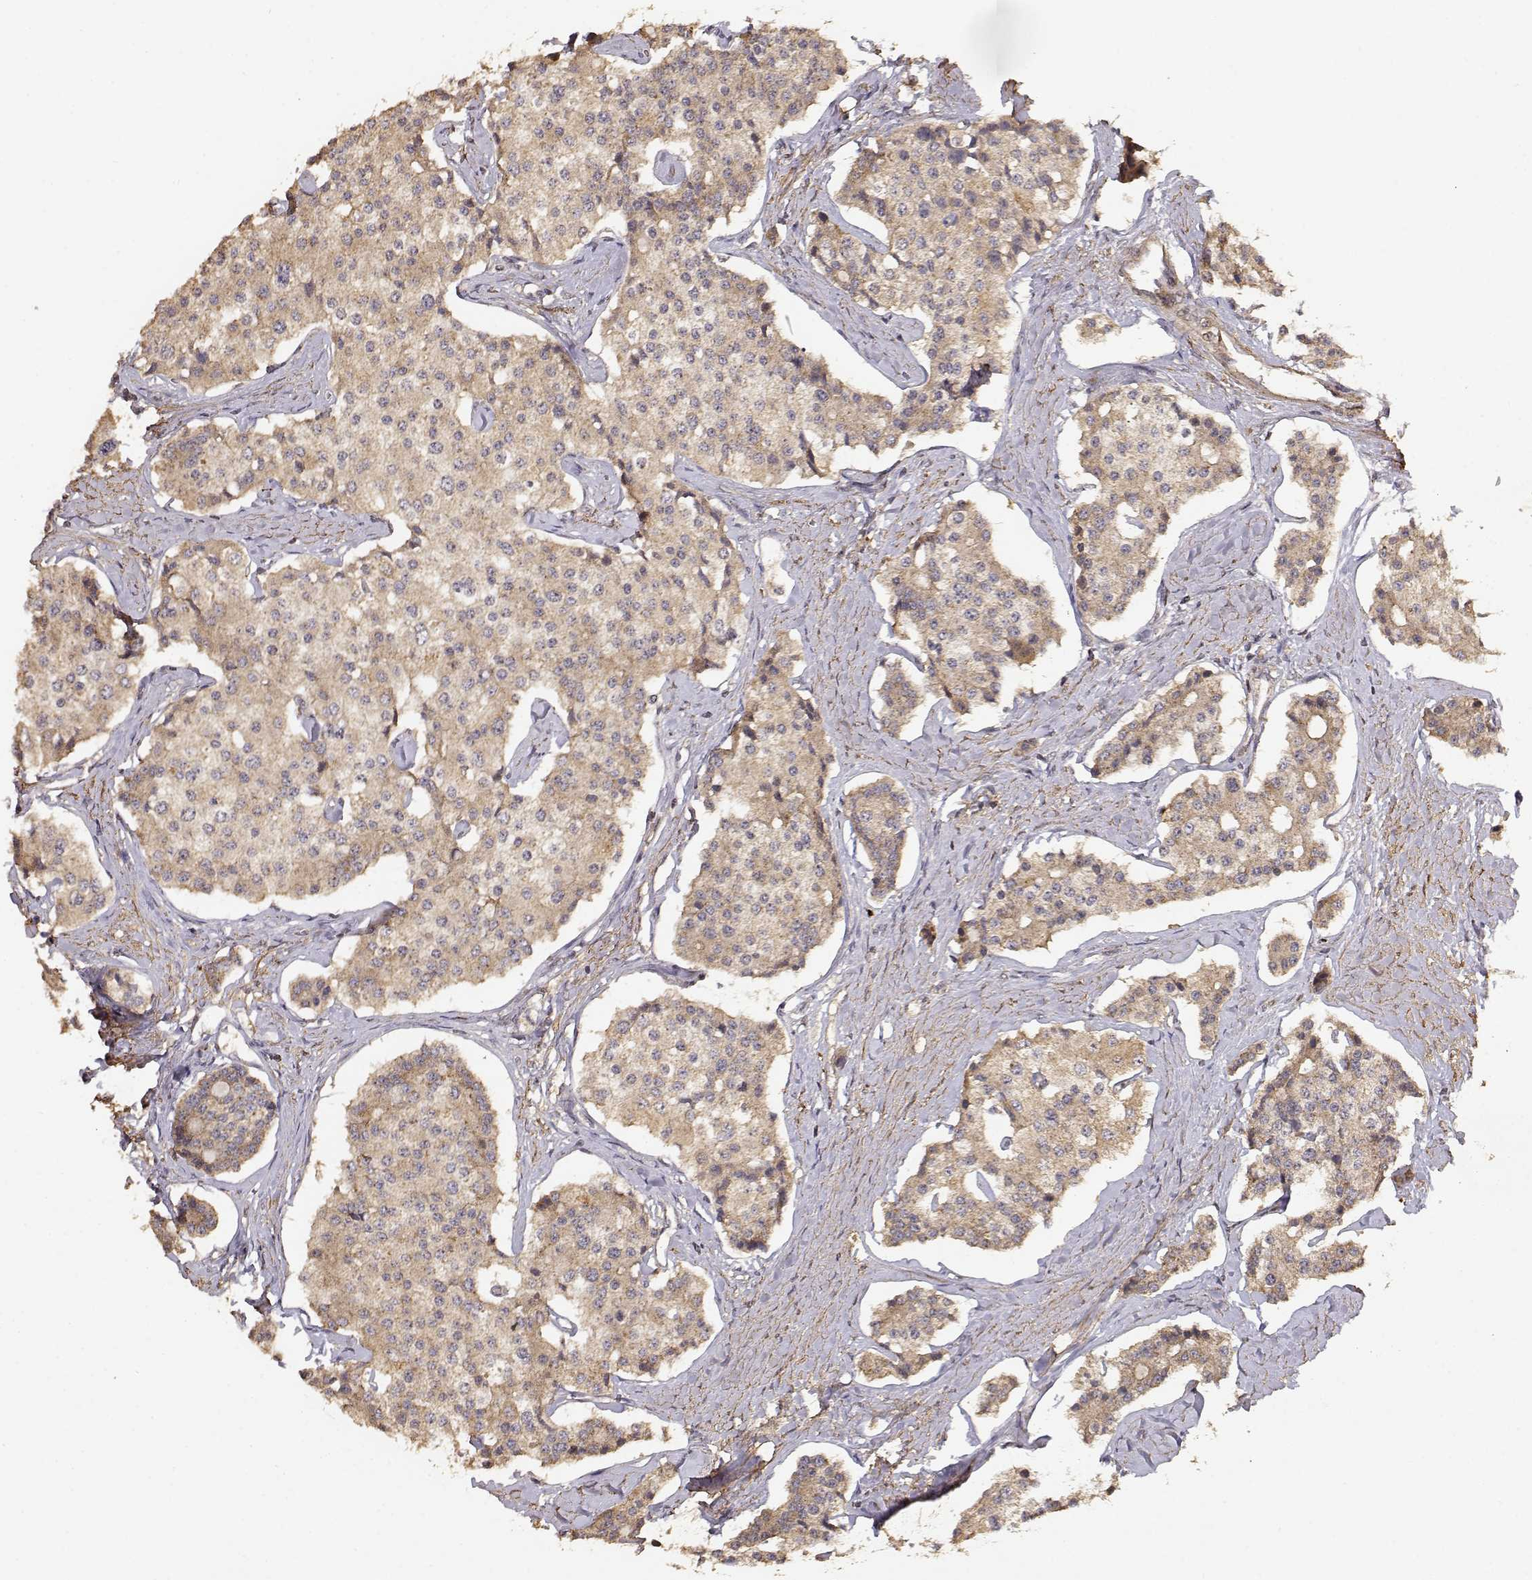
{"staining": {"intensity": "weak", "quantity": ">75%", "location": "cytoplasmic/membranous"}, "tissue": "carcinoid", "cell_type": "Tumor cells", "image_type": "cancer", "snomed": [{"axis": "morphology", "description": "Carcinoid, malignant, NOS"}, {"axis": "topography", "description": "Small intestine"}], "caption": "Protein expression analysis of malignant carcinoid displays weak cytoplasmic/membranous expression in about >75% of tumor cells.", "gene": "PICK1", "patient": {"sex": "female", "age": 65}}